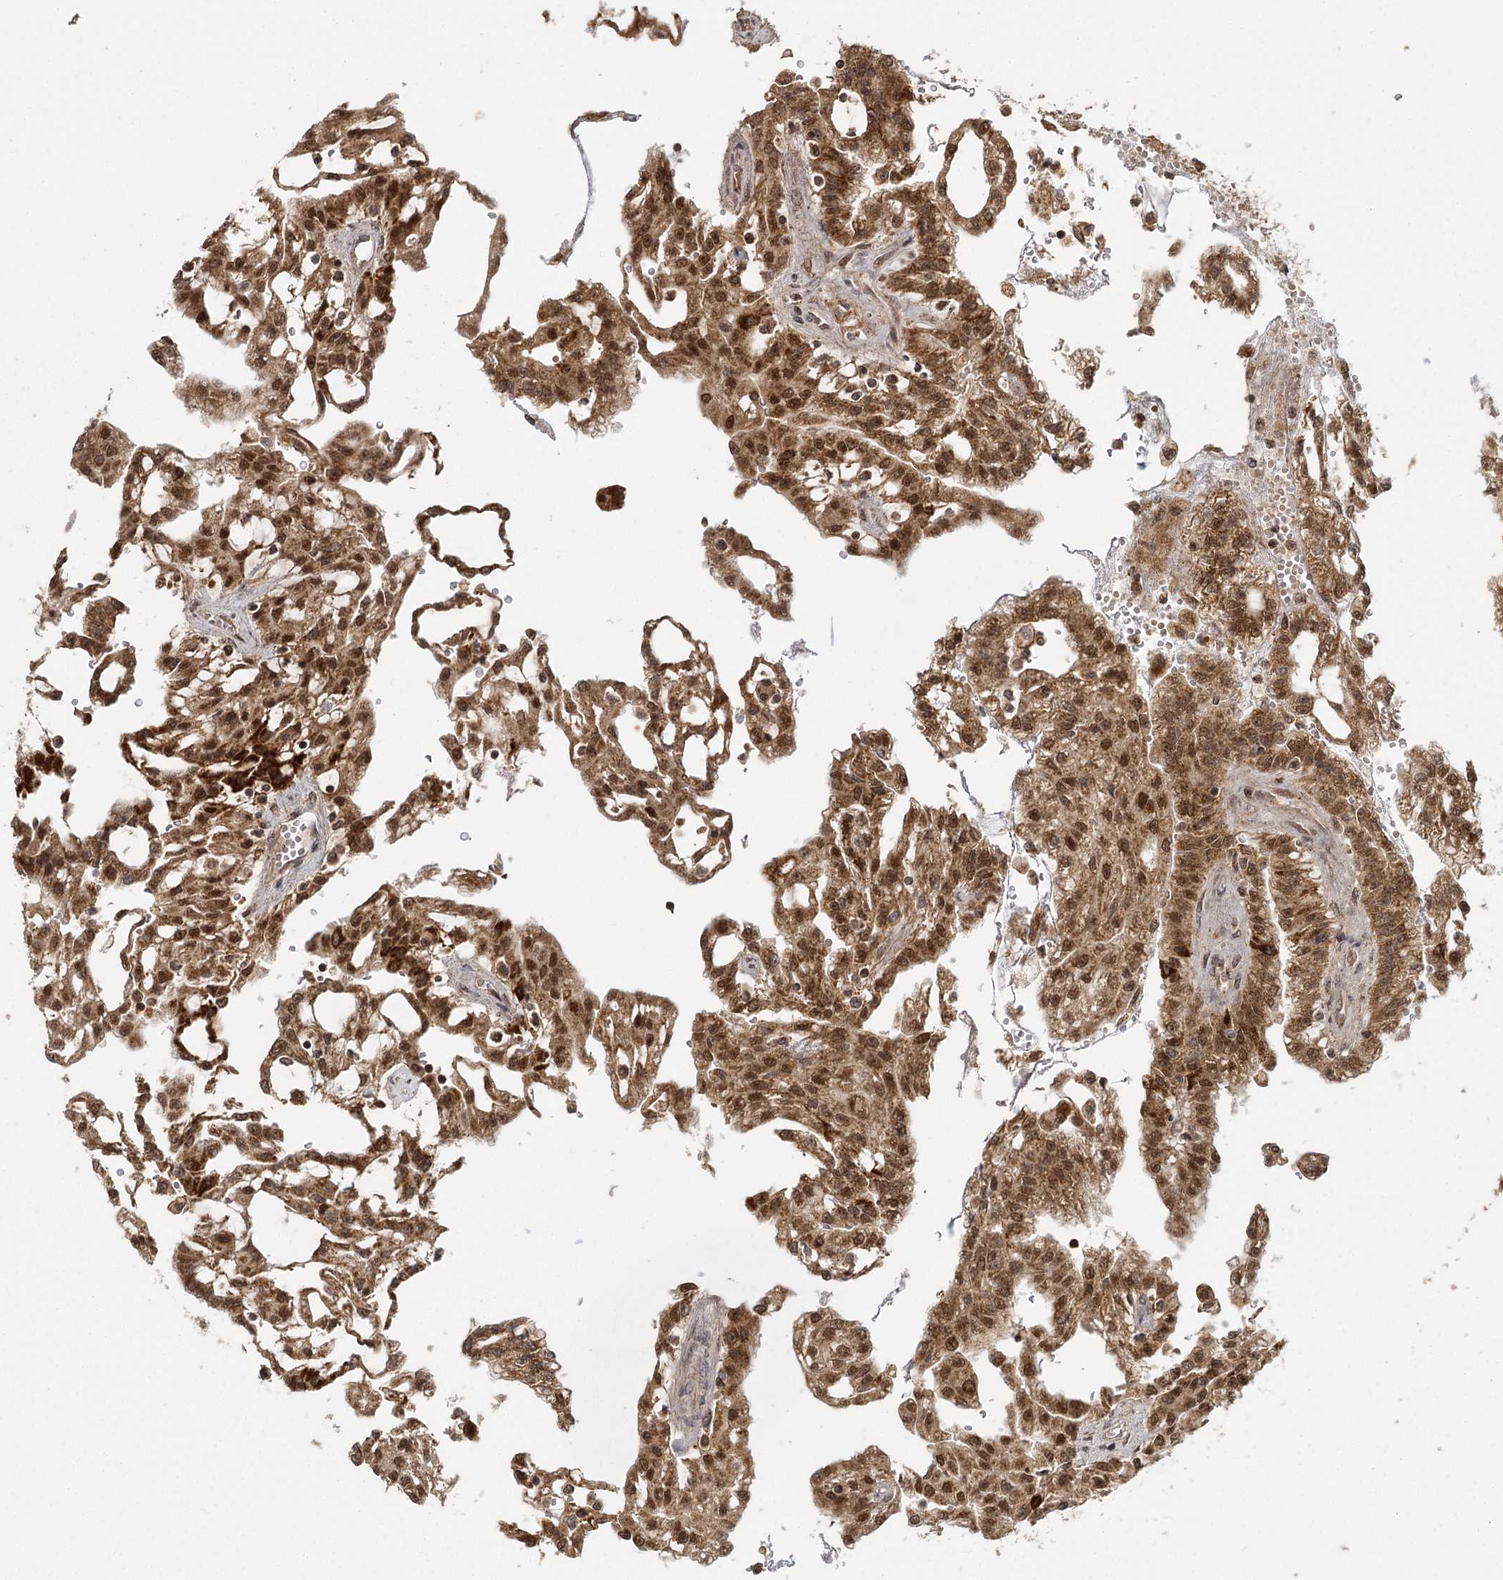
{"staining": {"intensity": "moderate", "quantity": ">75%", "location": "cytoplasmic/membranous,nuclear"}, "tissue": "renal cancer", "cell_type": "Tumor cells", "image_type": "cancer", "snomed": [{"axis": "morphology", "description": "Adenocarcinoma, NOS"}, {"axis": "topography", "description": "Kidney"}], "caption": "IHC staining of renal cancer (adenocarcinoma), which displays medium levels of moderate cytoplasmic/membranous and nuclear staining in about >75% of tumor cells indicating moderate cytoplasmic/membranous and nuclear protein staining. The staining was performed using DAB (brown) for protein detection and nuclei were counterstained in hematoxylin (blue).", "gene": "MICU1", "patient": {"sex": "male", "age": 63}}